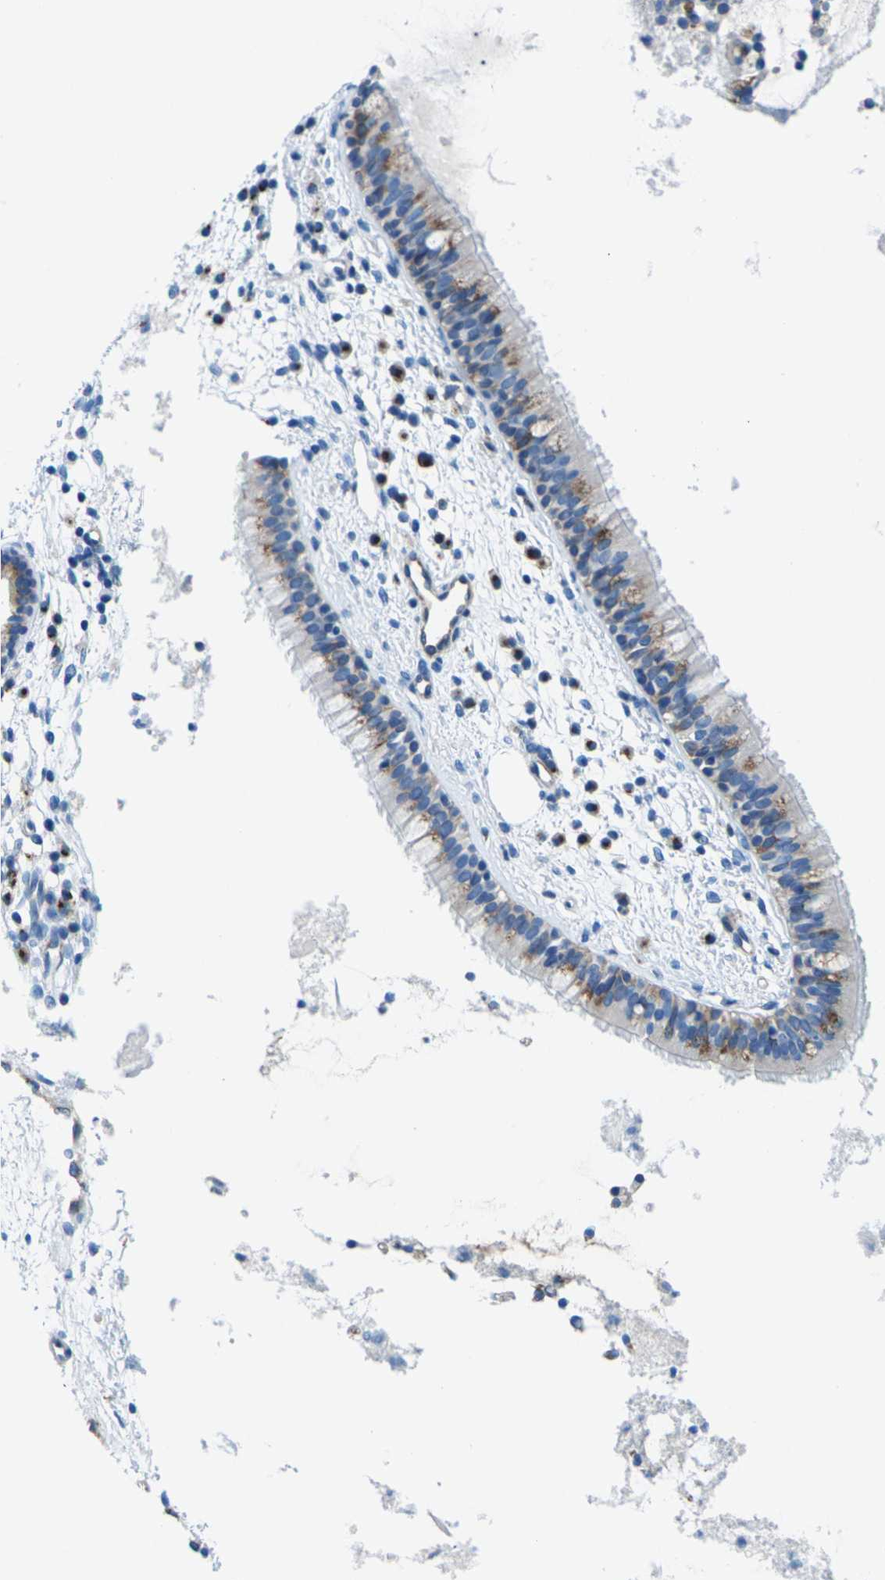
{"staining": {"intensity": "moderate", "quantity": "25%-75%", "location": "cytoplasmic/membranous"}, "tissue": "nasopharynx", "cell_type": "Respiratory epithelial cells", "image_type": "normal", "snomed": [{"axis": "morphology", "description": "Normal tissue, NOS"}, {"axis": "topography", "description": "Nasopharynx"}], "caption": "Immunohistochemistry image of normal human nasopharynx stained for a protein (brown), which displays medium levels of moderate cytoplasmic/membranous staining in approximately 25%-75% of respiratory epithelial cells.", "gene": "SYNGR2", "patient": {"sex": "male", "age": 21}}